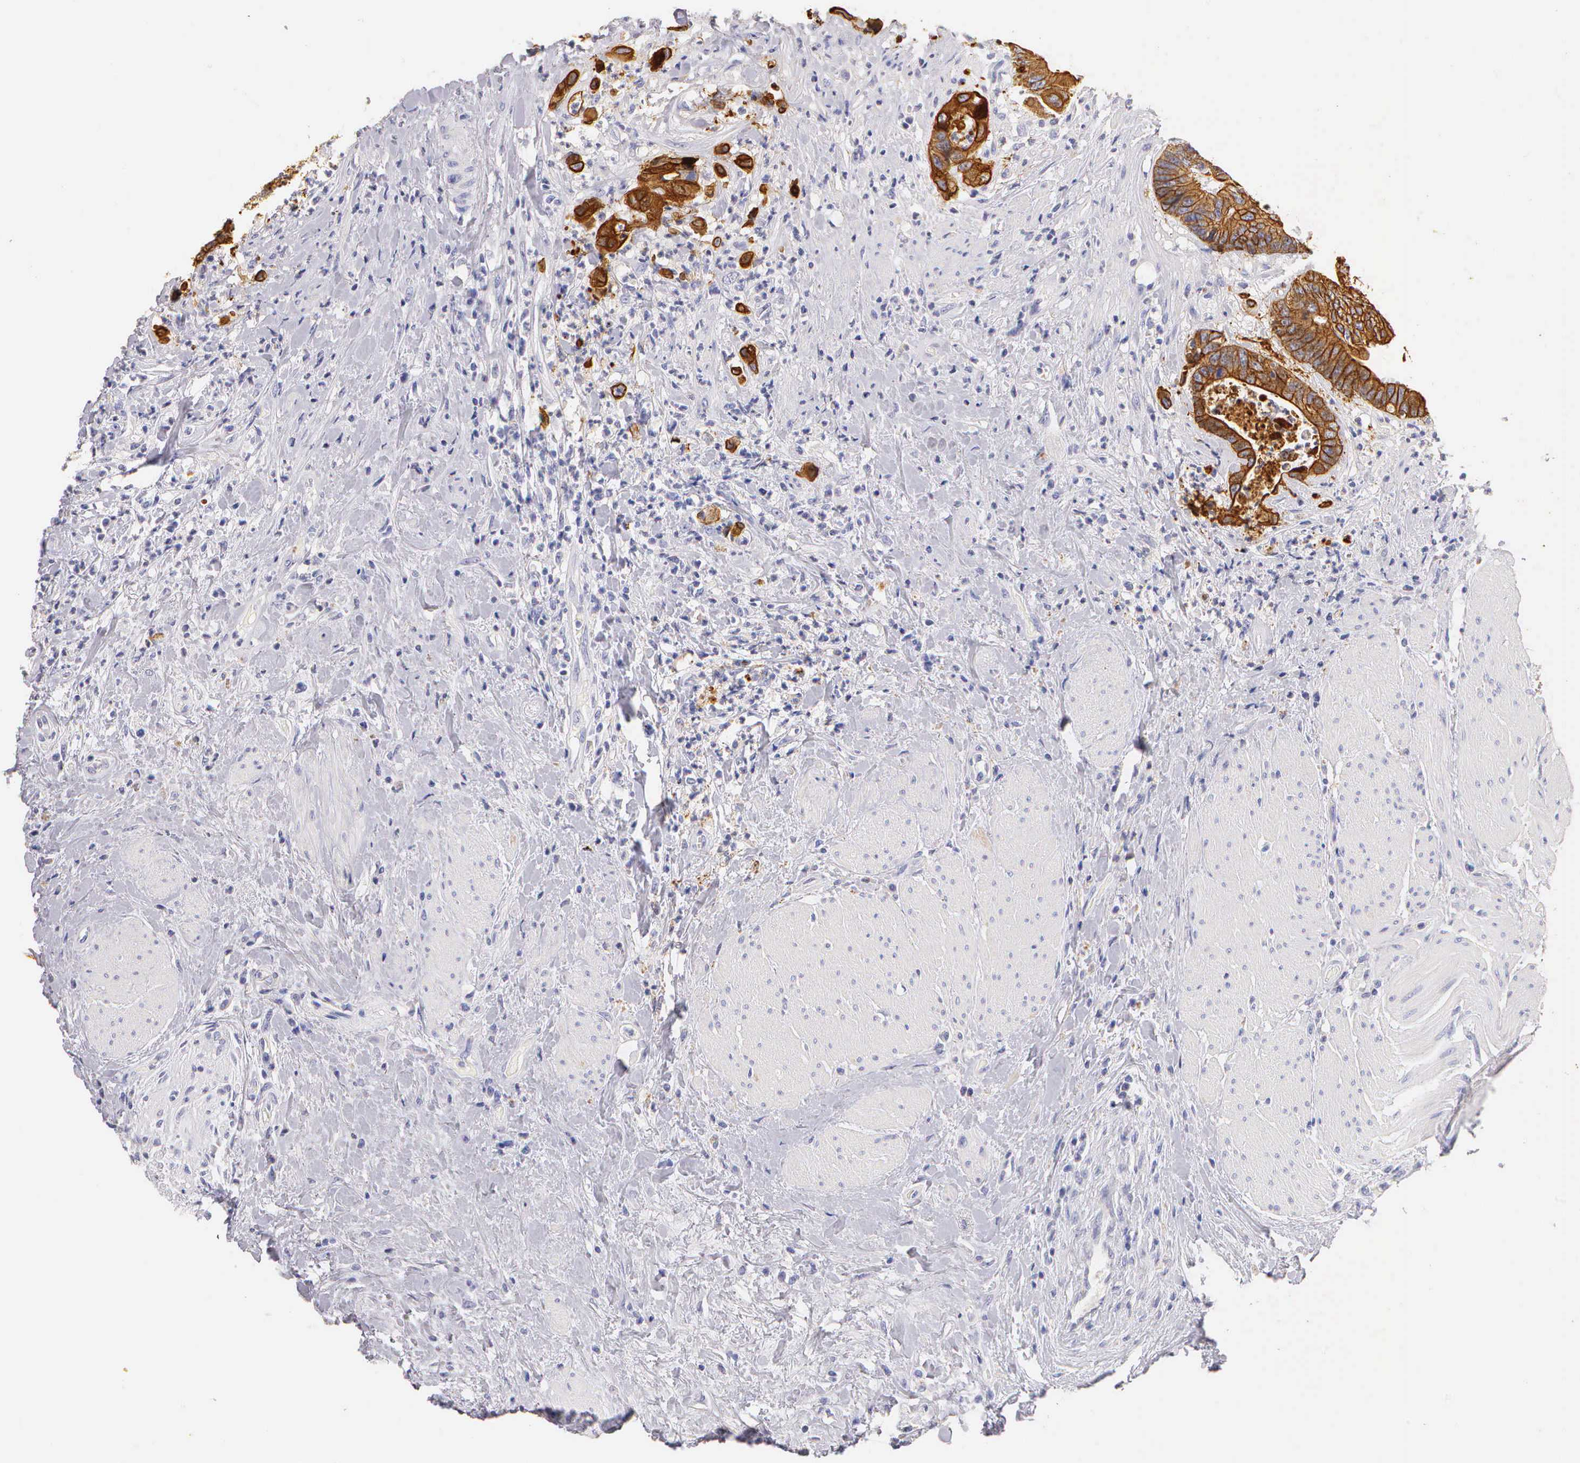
{"staining": {"intensity": "strong", "quantity": ">75%", "location": "cytoplasmic/membranous"}, "tissue": "colorectal cancer", "cell_type": "Tumor cells", "image_type": "cancer", "snomed": [{"axis": "morphology", "description": "Adenocarcinoma, NOS"}, {"axis": "topography", "description": "Rectum"}], "caption": "Colorectal adenocarcinoma tissue displays strong cytoplasmic/membranous staining in approximately >75% of tumor cells (Stains: DAB (3,3'-diaminobenzidine) in brown, nuclei in blue, Microscopy: brightfield microscopy at high magnification).", "gene": "KRT17", "patient": {"sex": "female", "age": 65}}